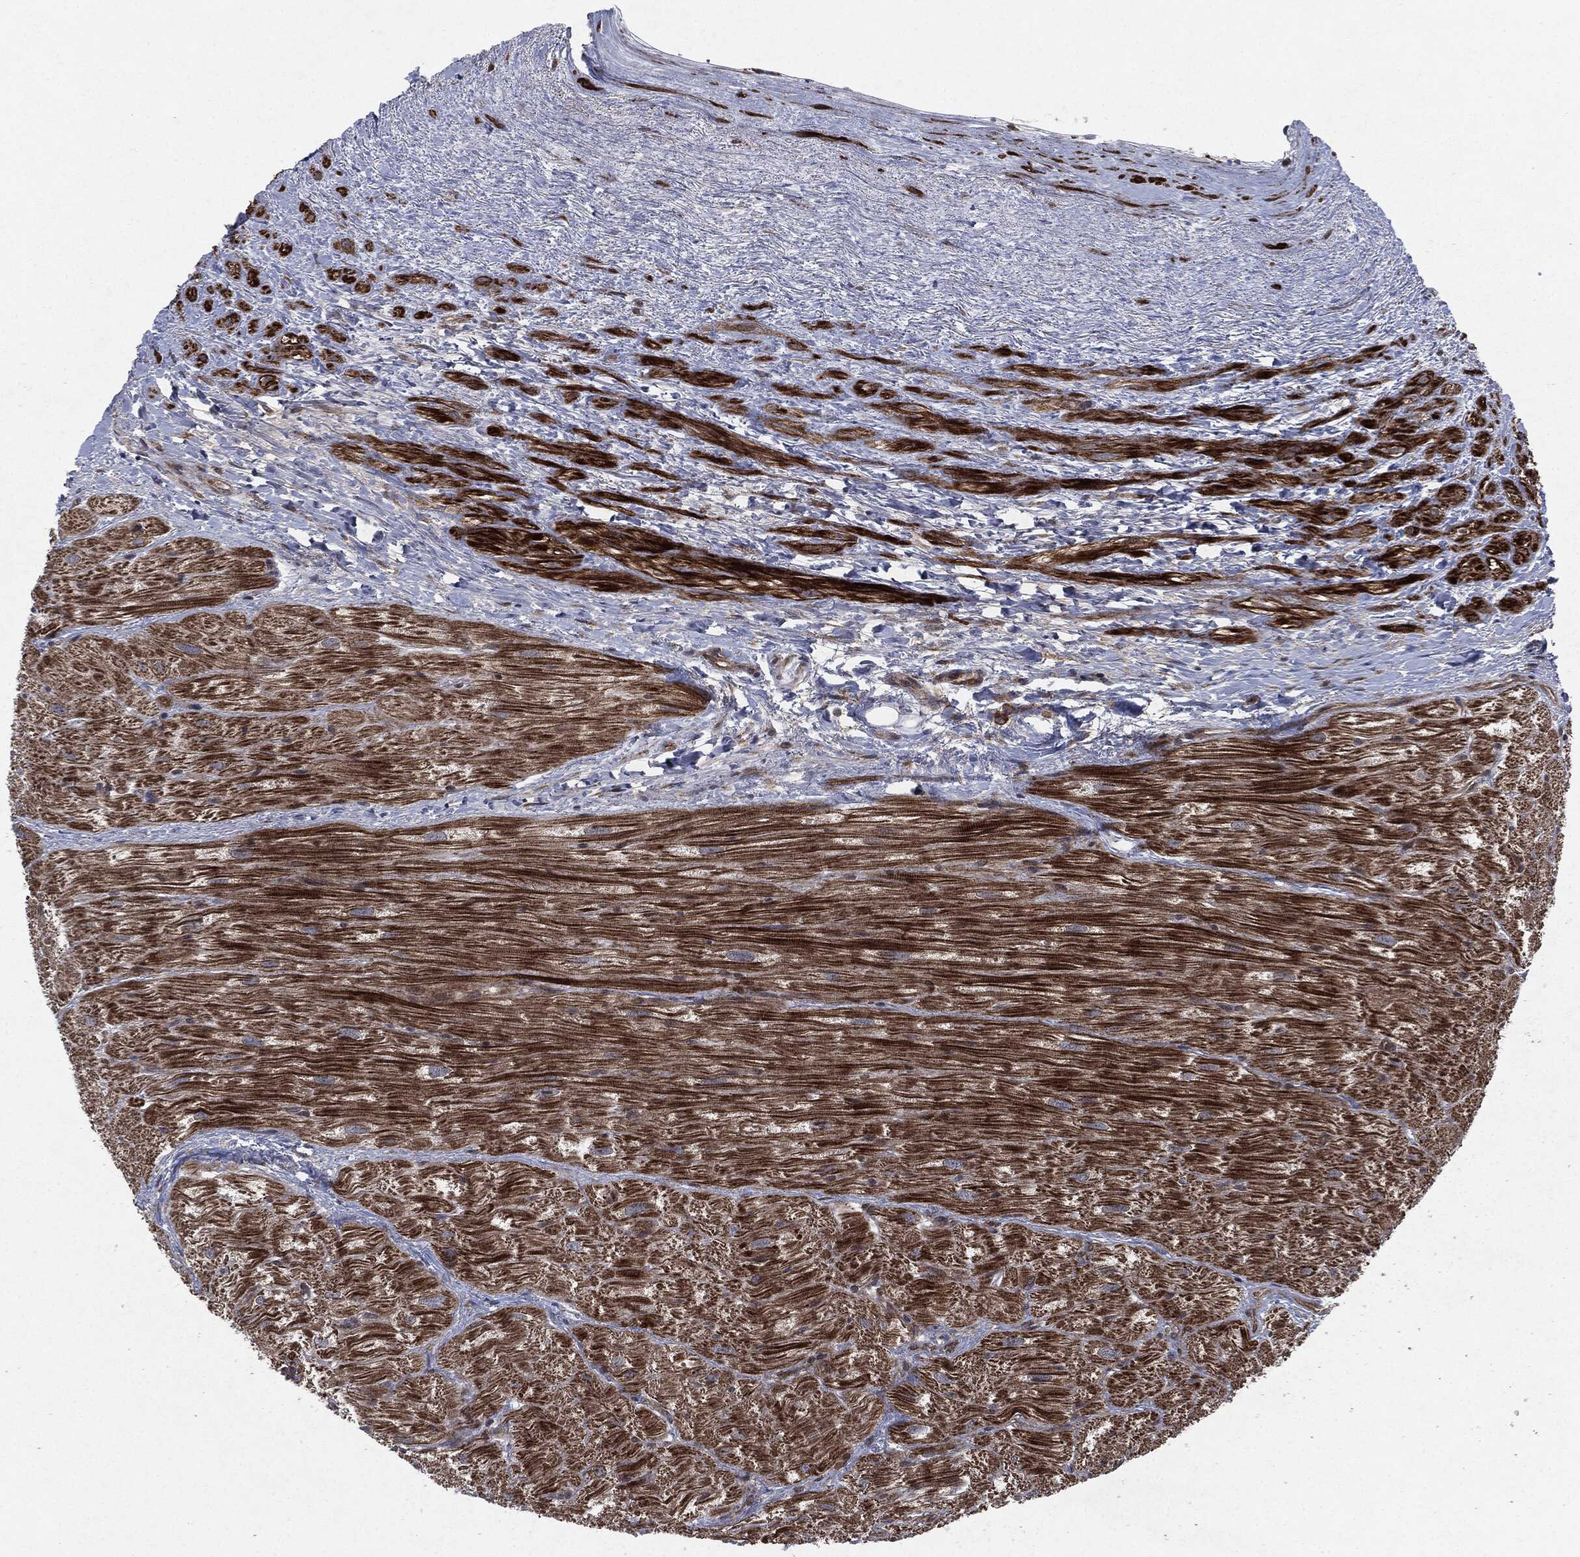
{"staining": {"intensity": "strong", "quantity": "25%-75%", "location": "cytoplasmic/membranous"}, "tissue": "heart muscle", "cell_type": "Cardiomyocytes", "image_type": "normal", "snomed": [{"axis": "morphology", "description": "Normal tissue, NOS"}, {"axis": "topography", "description": "Heart"}], "caption": "Protein analysis of benign heart muscle reveals strong cytoplasmic/membranous positivity in about 25%-75% of cardiomyocytes. (DAB (3,3'-diaminobenzidine) IHC with brightfield microscopy, high magnification).", "gene": "RAF1", "patient": {"sex": "male", "age": 62}}